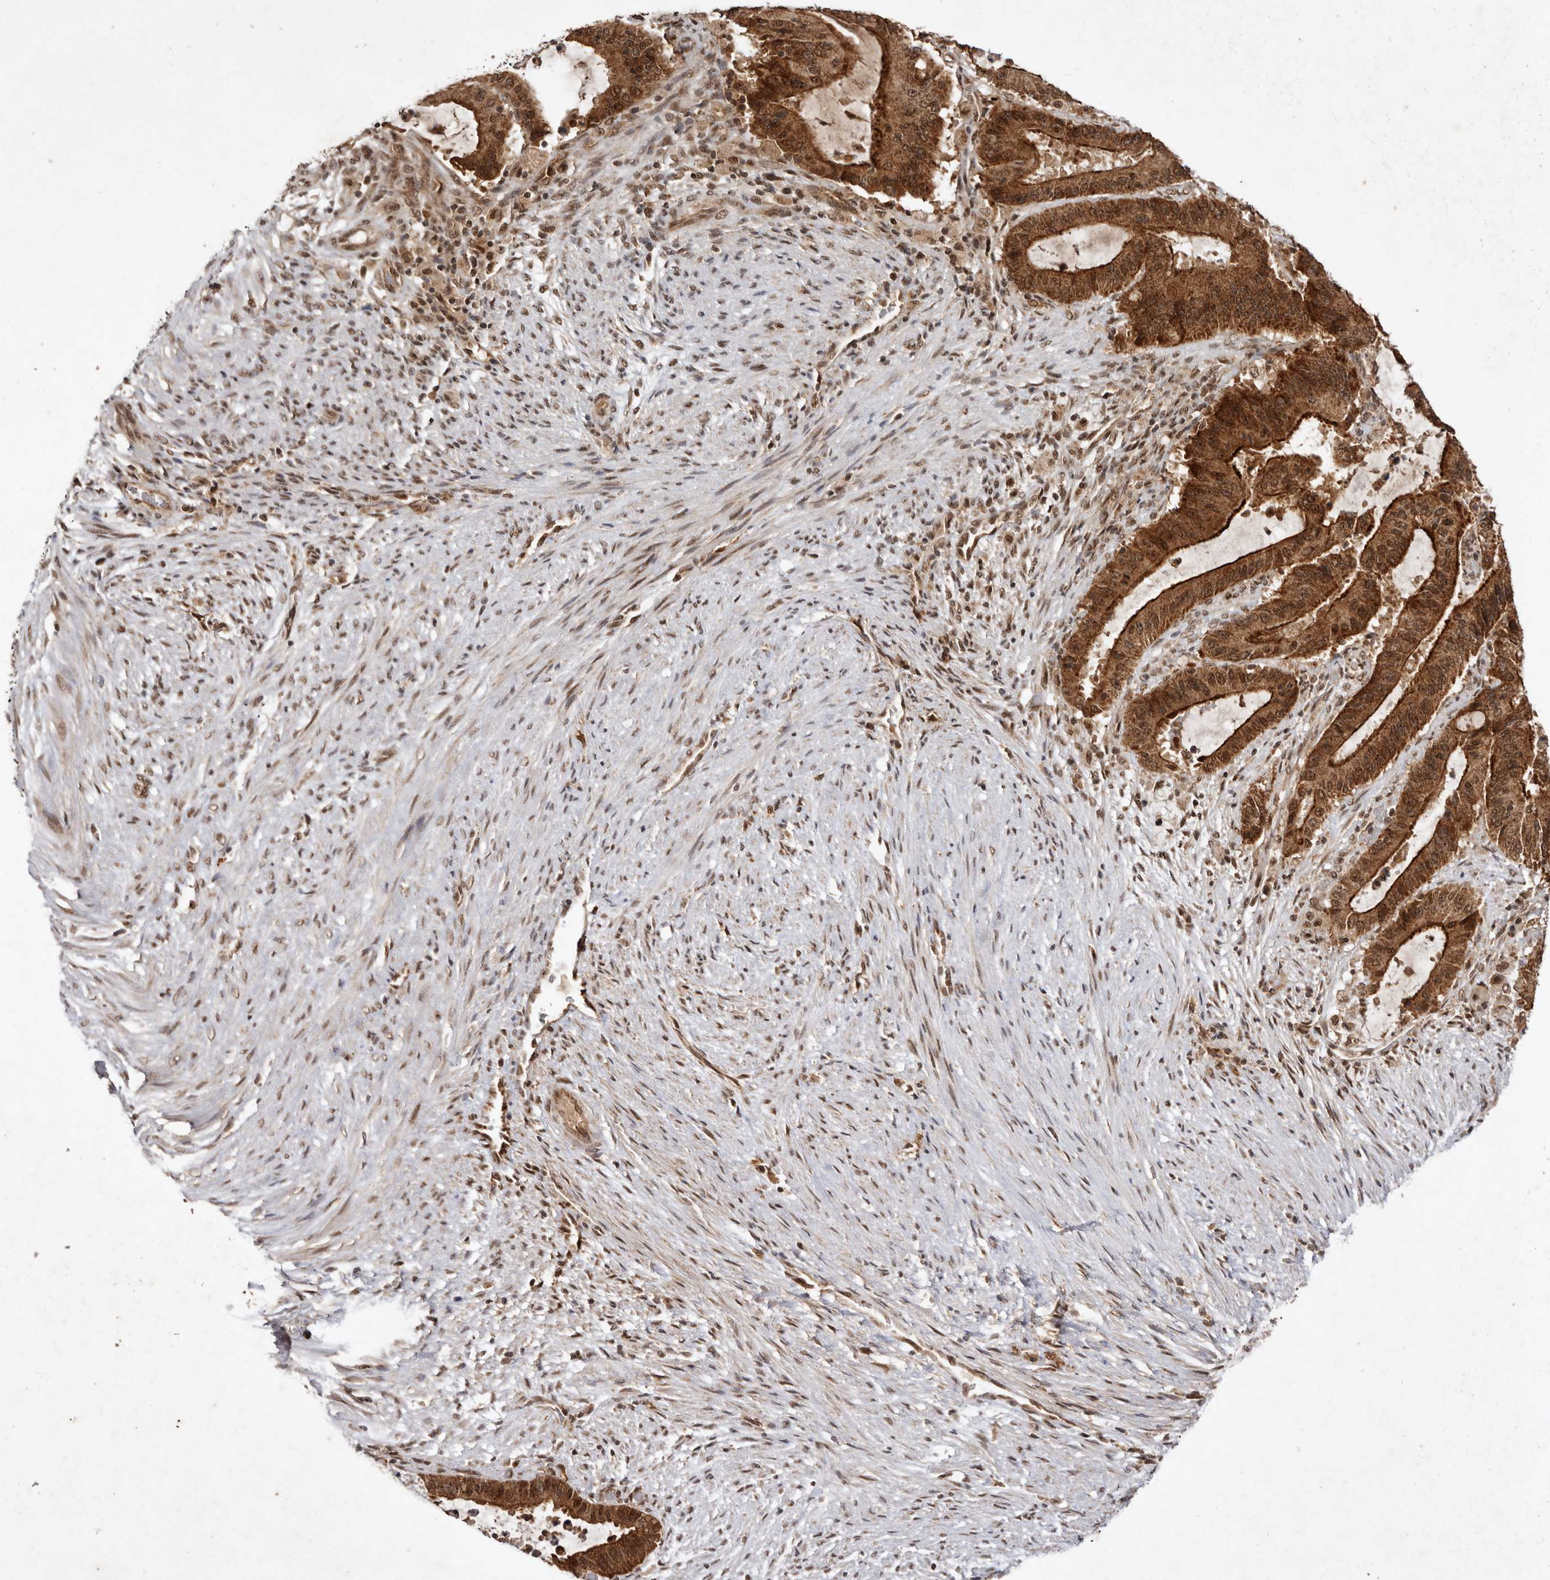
{"staining": {"intensity": "strong", "quantity": ">75%", "location": "cytoplasmic/membranous,nuclear"}, "tissue": "liver cancer", "cell_type": "Tumor cells", "image_type": "cancer", "snomed": [{"axis": "morphology", "description": "Normal tissue, NOS"}, {"axis": "morphology", "description": "Cholangiocarcinoma"}, {"axis": "topography", "description": "Liver"}, {"axis": "topography", "description": "Peripheral nerve tissue"}], "caption": "Immunohistochemistry (IHC) staining of liver cancer (cholangiocarcinoma), which shows high levels of strong cytoplasmic/membranous and nuclear positivity in approximately >75% of tumor cells indicating strong cytoplasmic/membranous and nuclear protein staining. The staining was performed using DAB (brown) for protein detection and nuclei were counterstained in hematoxylin (blue).", "gene": "TARS2", "patient": {"sex": "female", "age": 73}}